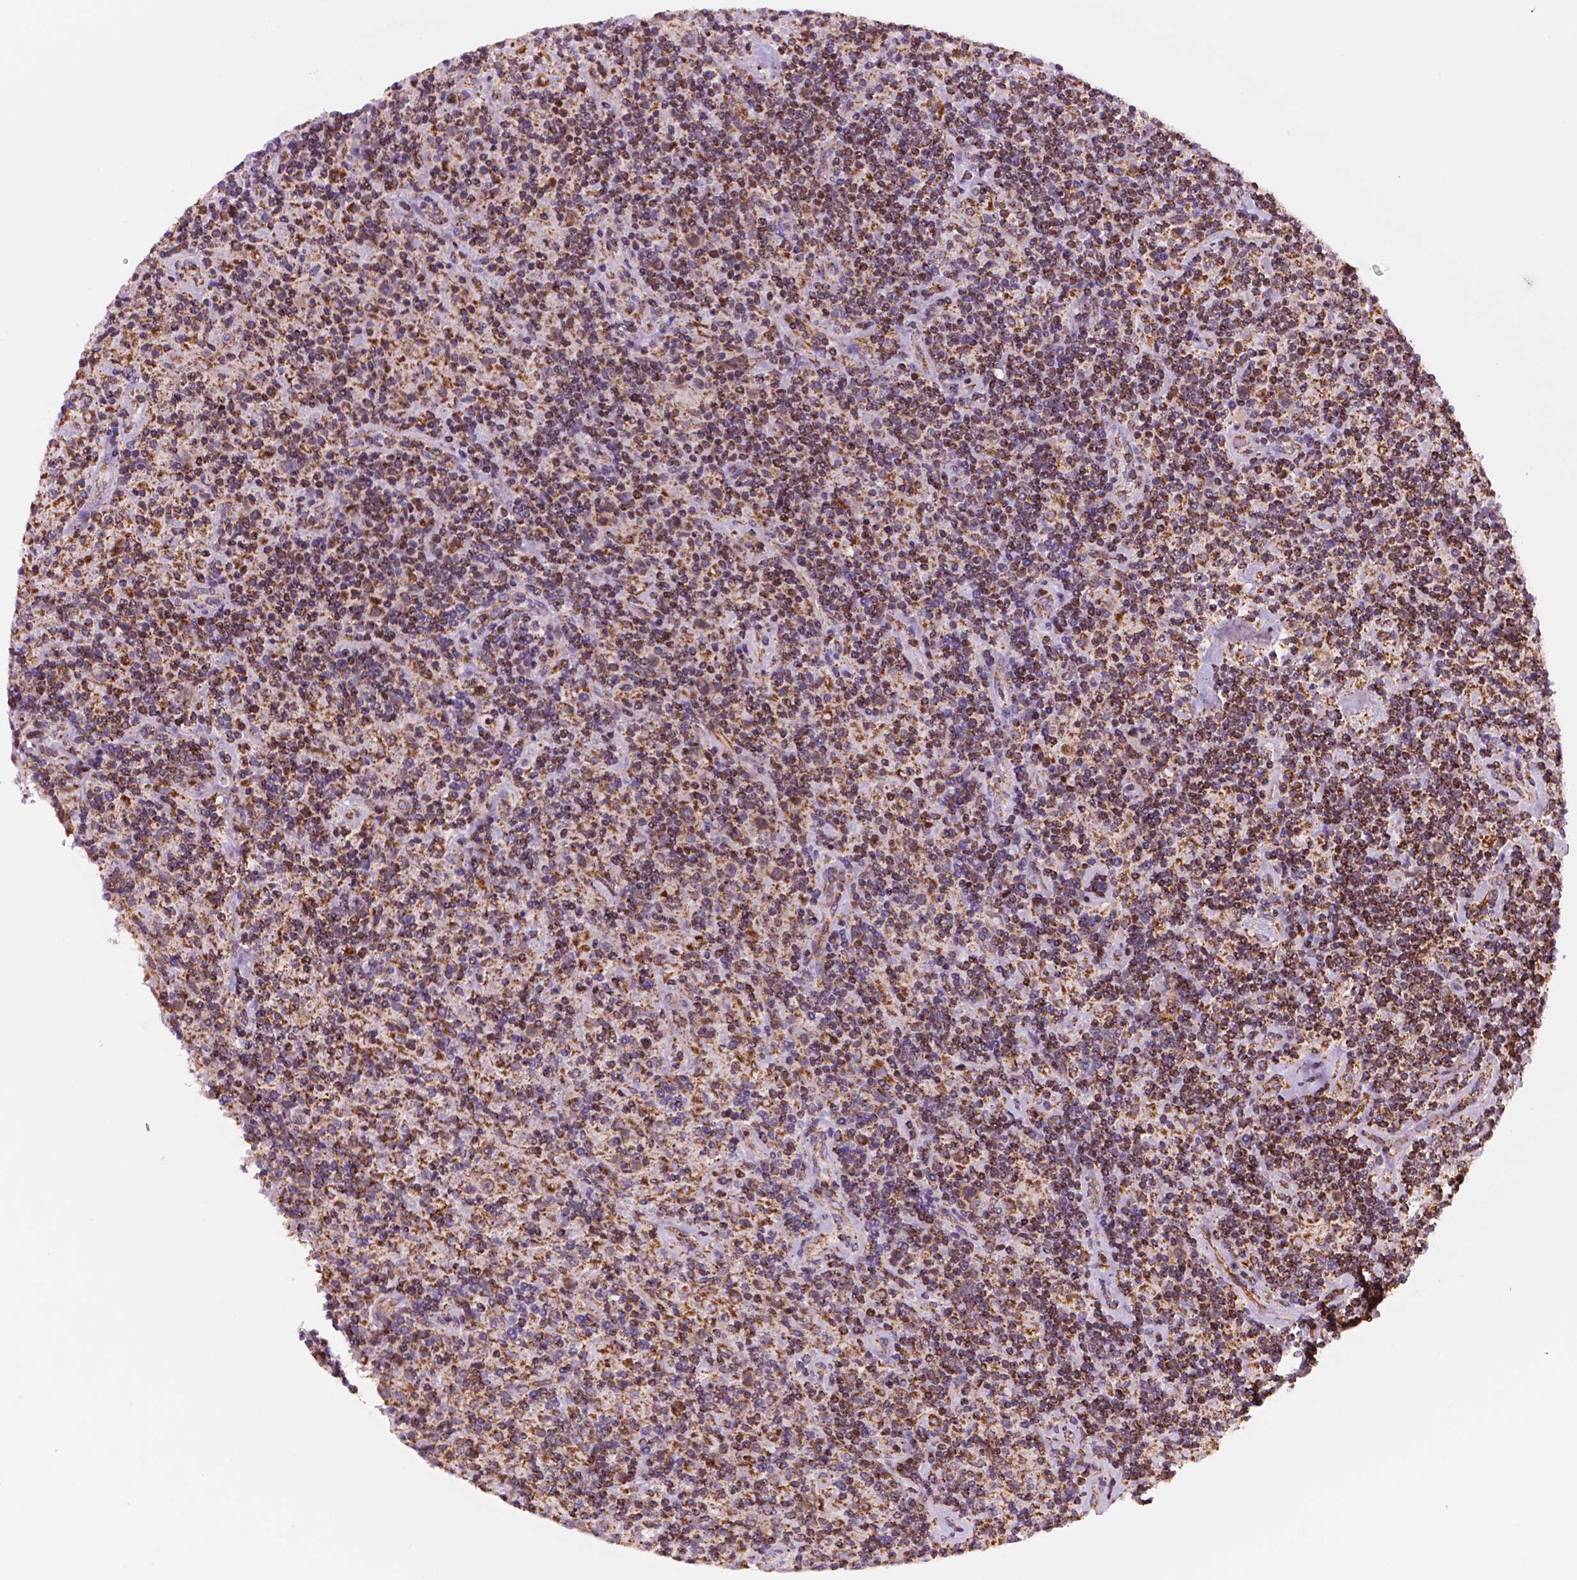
{"staining": {"intensity": "moderate", "quantity": ">75%", "location": "cytoplasmic/membranous"}, "tissue": "lymphoma", "cell_type": "Tumor cells", "image_type": "cancer", "snomed": [{"axis": "morphology", "description": "Hodgkin's disease, NOS"}, {"axis": "topography", "description": "Lymph node"}], "caption": "This histopathology image shows immunohistochemistry staining of human Hodgkin's disease, with medium moderate cytoplasmic/membranous expression in approximately >75% of tumor cells.", "gene": "GEMIN4", "patient": {"sex": "male", "age": 70}}